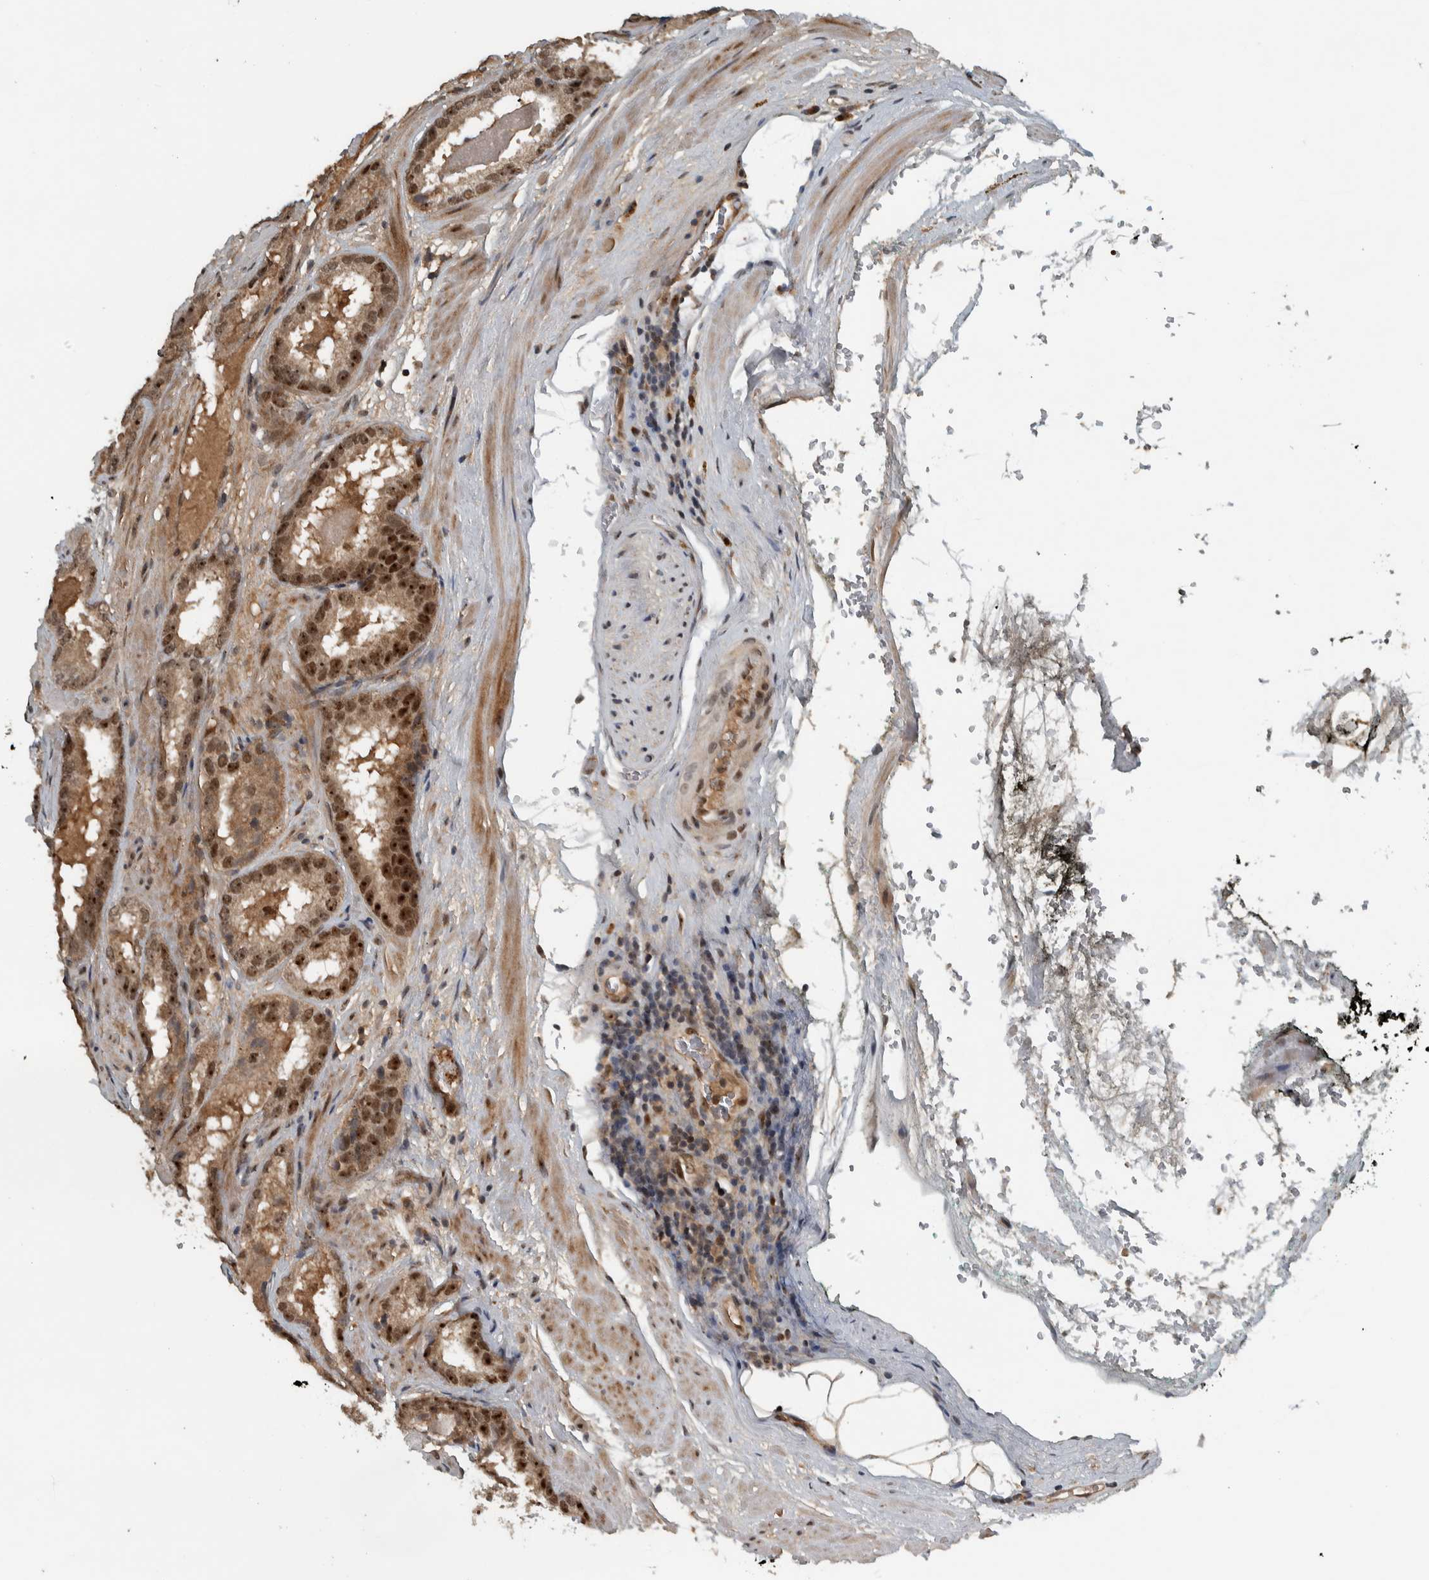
{"staining": {"intensity": "strong", "quantity": ">75%", "location": "cytoplasmic/membranous,nuclear"}, "tissue": "prostate cancer", "cell_type": "Tumor cells", "image_type": "cancer", "snomed": [{"axis": "morphology", "description": "Adenocarcinoma, Low grade"}, {"axis": "topography", "description": "Prostate"}], "caption": "Strong cytoplasmic/membranous and nuclear staining for a protein is seen in approximately >75% of tumor cells of low-grade adenocarcinoma (prostate) using IHC.", "gene": "XPO5", "patient": {"sex": "male", "age": 51}}